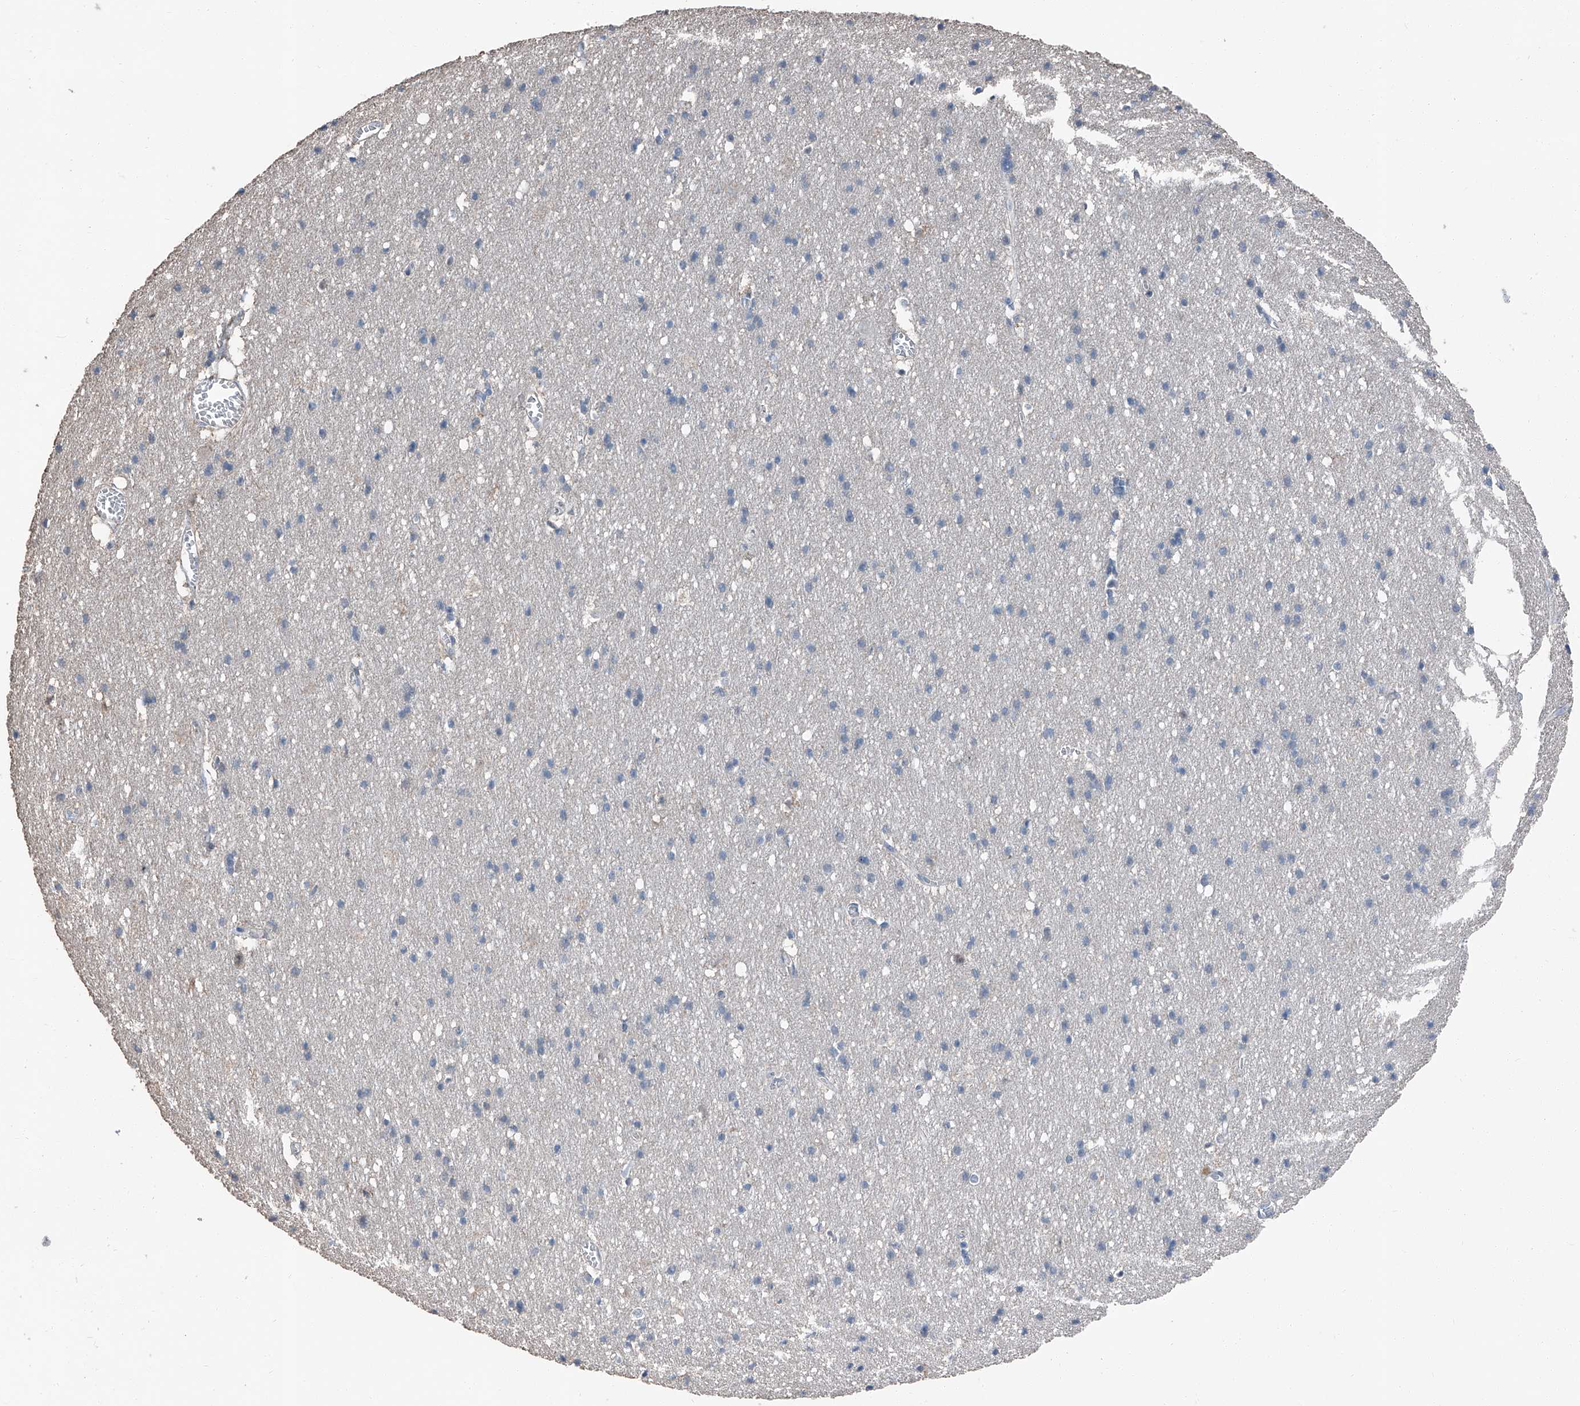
{"staining": {"intensity": "negative", "quantity": "none", "location": "none"}, "tissue": "cerebral cortex", "cell_type": "Endothelial cells", "image_type": "normal", "snomed": [{"axis": "morphology", "description": "Normal tissue, NOS"}, {"axis": "topography", "description": "Cerebral cortex"}], "caption": "High magnification brightfield microscopy of benign cerebral cortex stained with DAB (3,3'-diaminobenzidine) (brown) and counterstained with hematoxylin (blue): endothelial cells show no significant staining.", "gene": "MAMLD1", "patient": {"sex": "male", "age": 54}}